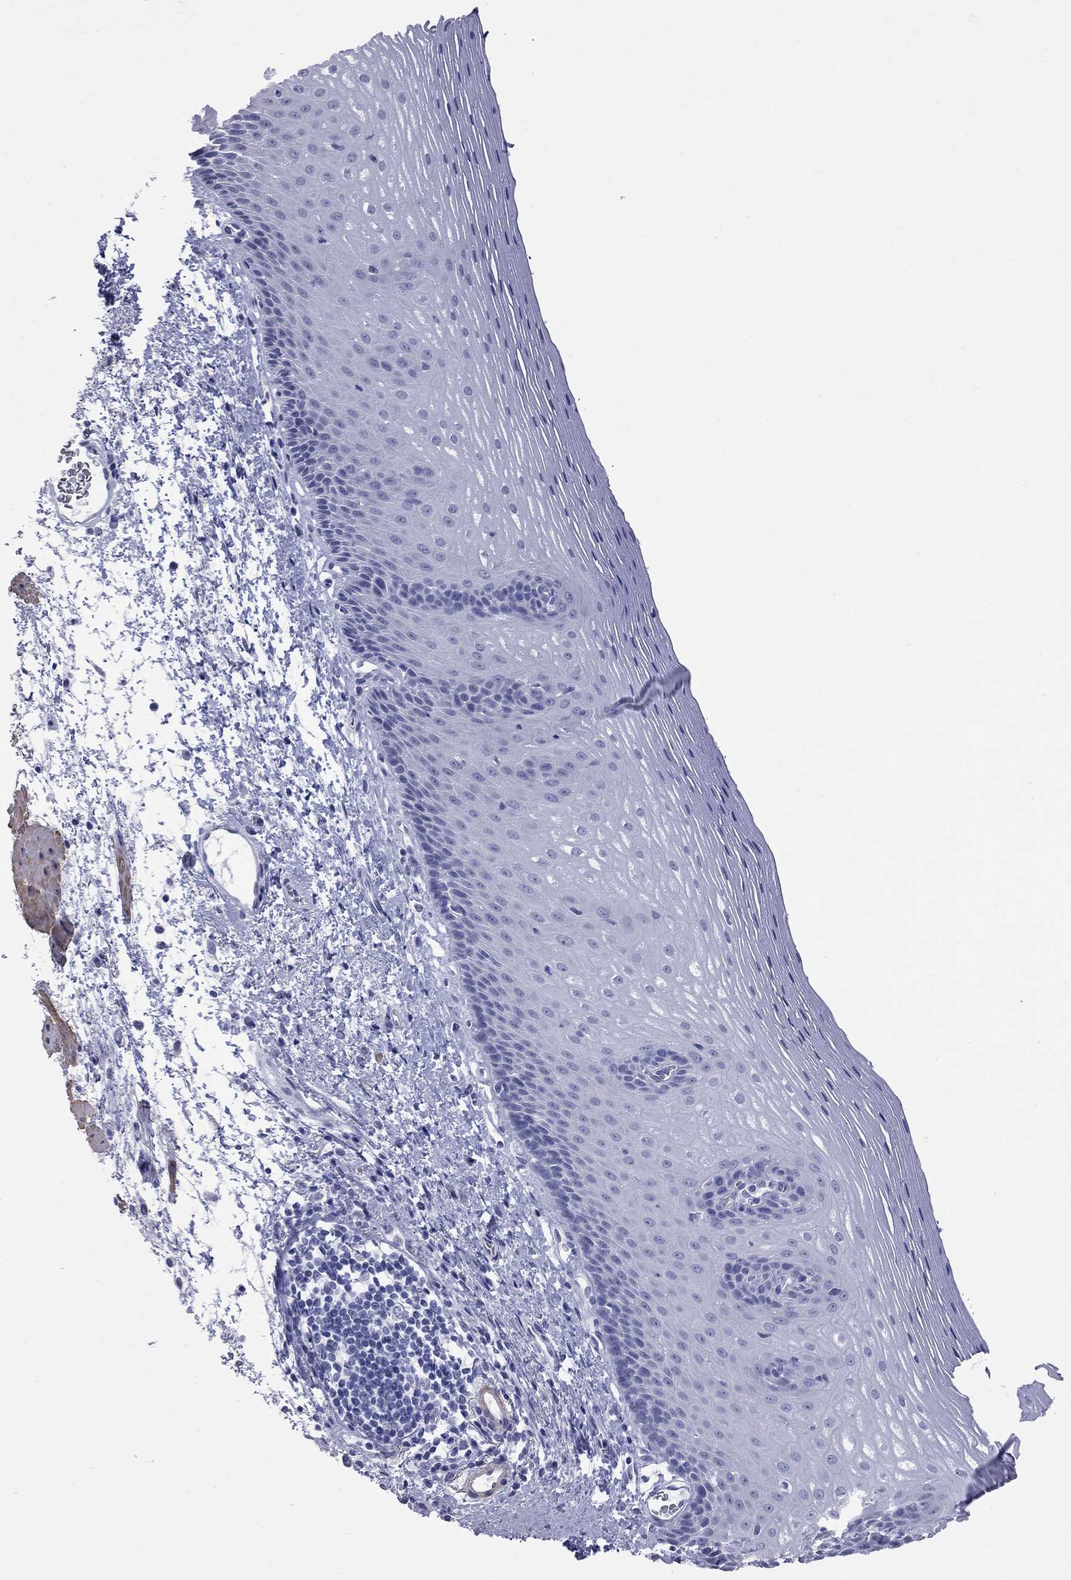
{"staining": {"intensity": "negative", "quantity": "none", "location": "none"}, "tissue": "esophagus", "cell_type": "Squamous epithelial cells", "image_type": "normal", "snomed": [{"axis": "morphology", "description": "Normal tissue, NOS"}, {"axis": "topography", "description": "Esophagus"}], "caption": "Immunohistochemical staining of unremarkable esophagus demonstrates no significant expression in squamous epithelial cells. (DAB immunohistochemistry (IHC), high magnification).", "gene": "BPIFB1", "patient": {"sex": "male", "age": 76}}